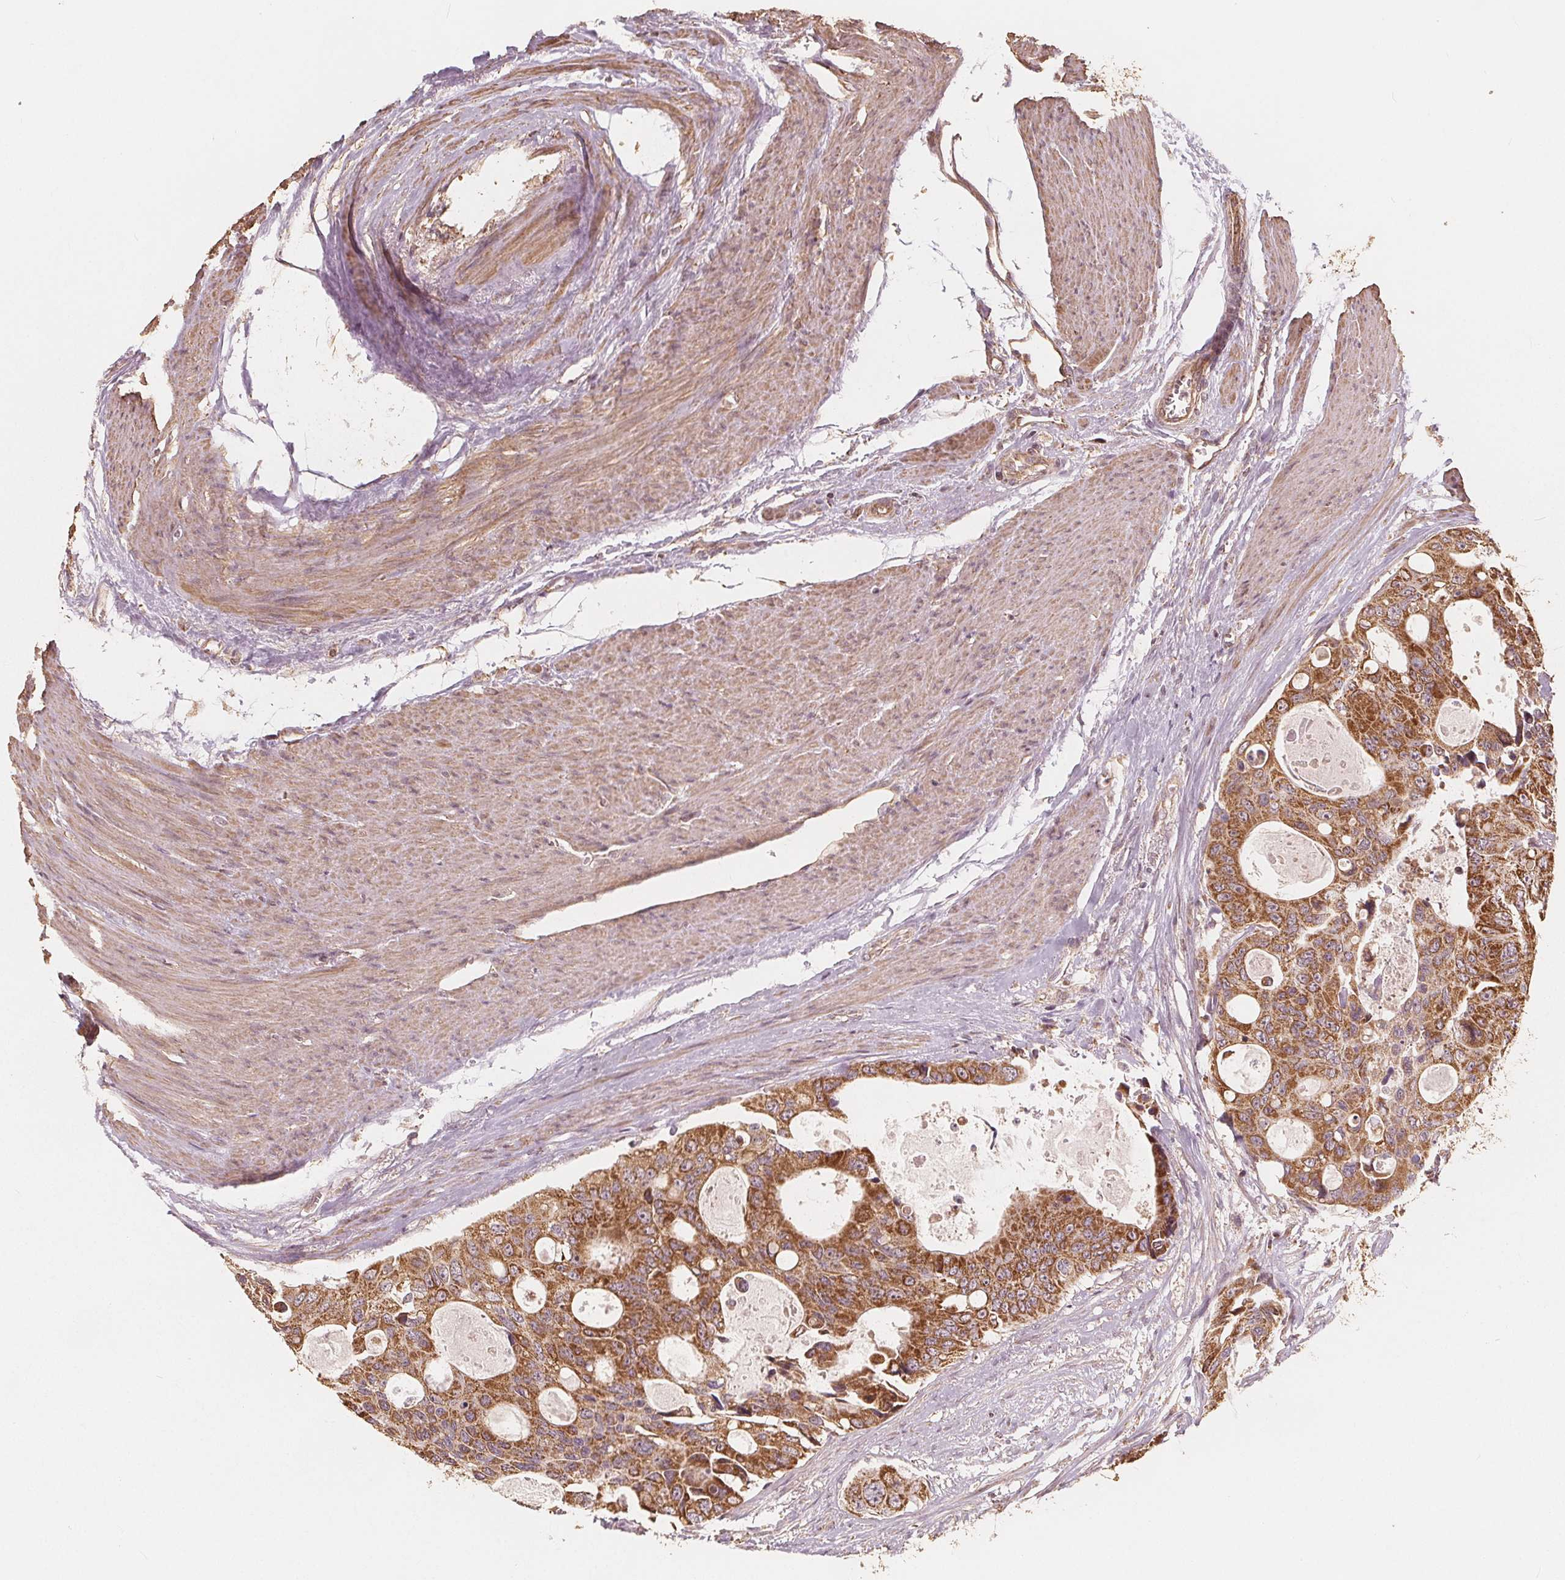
{"staining": {"intensity": "strong", "quantity": ">75%", "location": "cytoplasmic/membranous"}, "tissue": "colorectal cancer", "cell_type": "Tumor cells", "image_type": "cancer", "snomed": [{"axis": "morphology", "description": "Adenocarcinoma, NOS"}, {"axis": "topography", "description": "Rectum"}], "caption": "Protein expression analysis of colorectal adenocarcinoma exhibits strong cytoplasmic/membranous expression in about >75% of tumor cells.", "gene": "PEX26", "patient": {"sex": "male", "age": 76}}